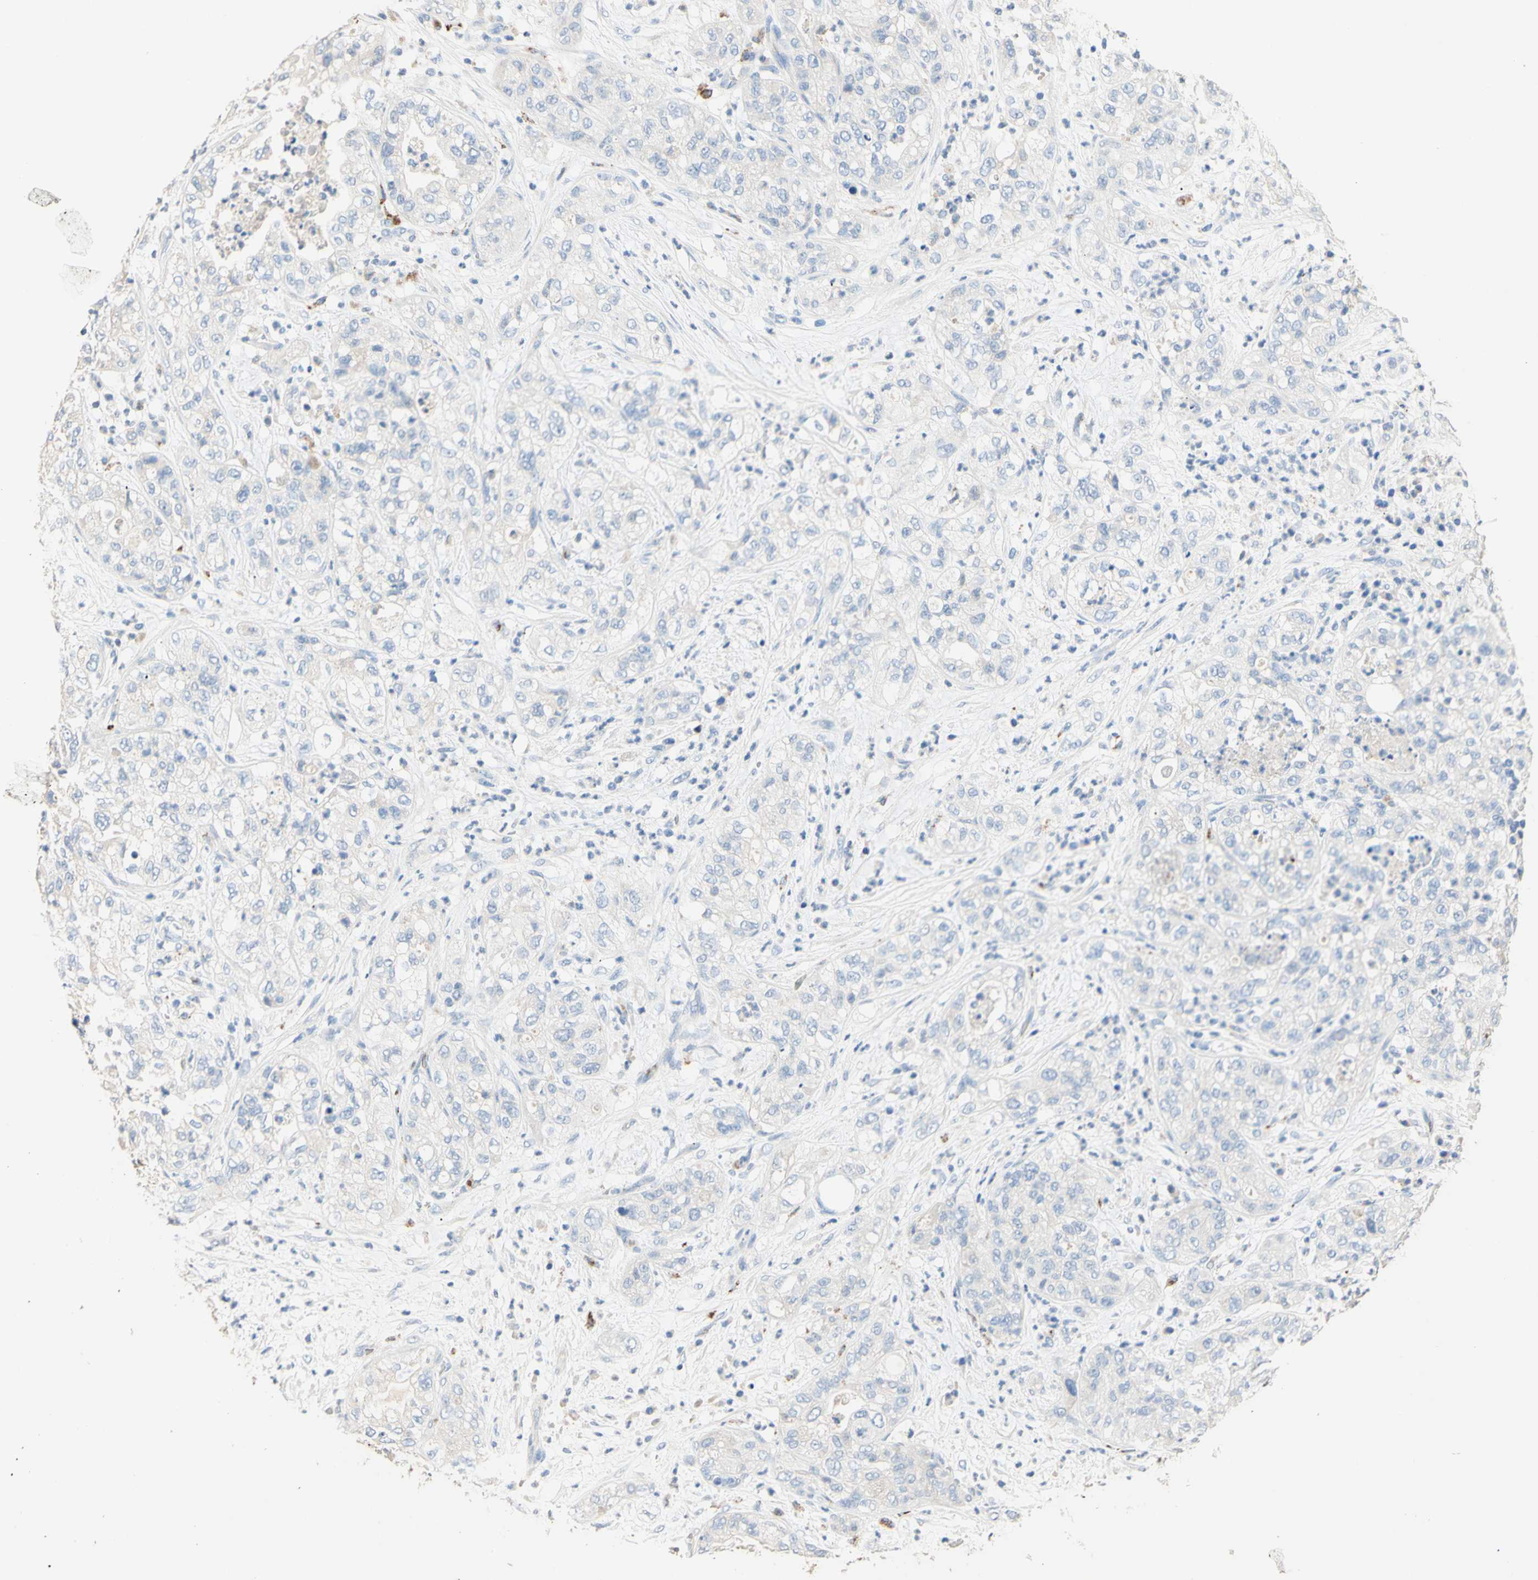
{"staining": {"intensity": "negative", "quantity": "none", "location": "none"}, "tissue": "pancreatic cancer", "cell_type": "Tumor cells", "image_type": "cancer", "snomed": [{"axis": "morphology", "description": "Adenocarcinoma, NOS"}, {"axis": "topography", "description": "Pancreas"}], "caption": "Tumor cells show no significant positivity in adenocarcinoma (pancreatic).", "gene": "CDON", "patient": {"sex": "female", "age": 78}}